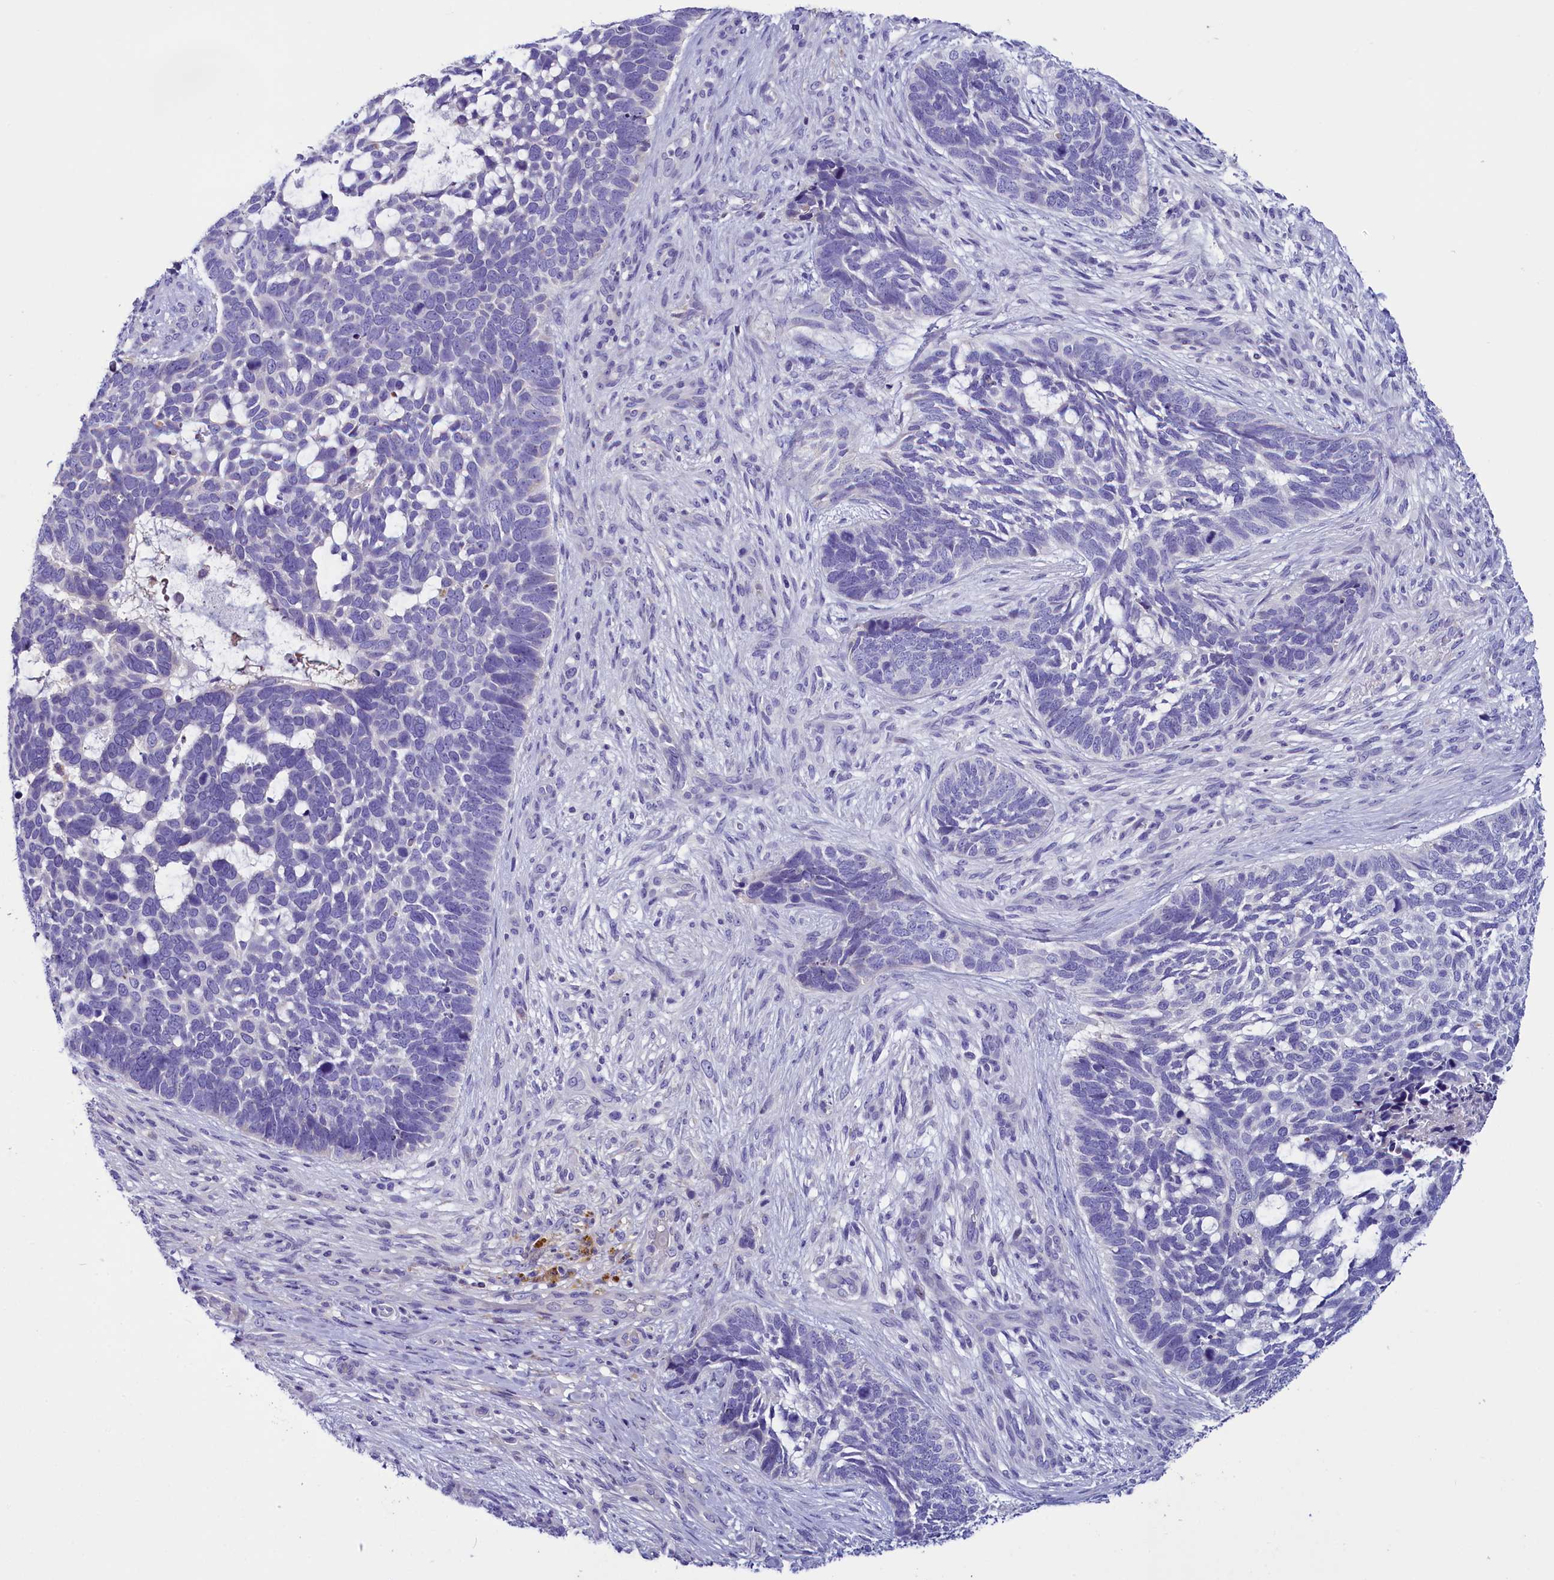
{"staining": {"intensity": "negative", "quantity": "none", "location": "none"}, "tissue": "skin cancer", "cell_type": "Tumor cells", "image_type": "cancer", "snomed": [{"axis": "morphology", "description": "Basal cell carcinoma"}, {"axis": "topography", "description": "Skin"}], "caption": "DAB (3,3'-diaminobenzidine) immunohistochemical staining of human skin cancer demonstrates no significant expression in tumor cells.", "gene": "RTTN", "patient": {"sex": "male", "age": 88}}